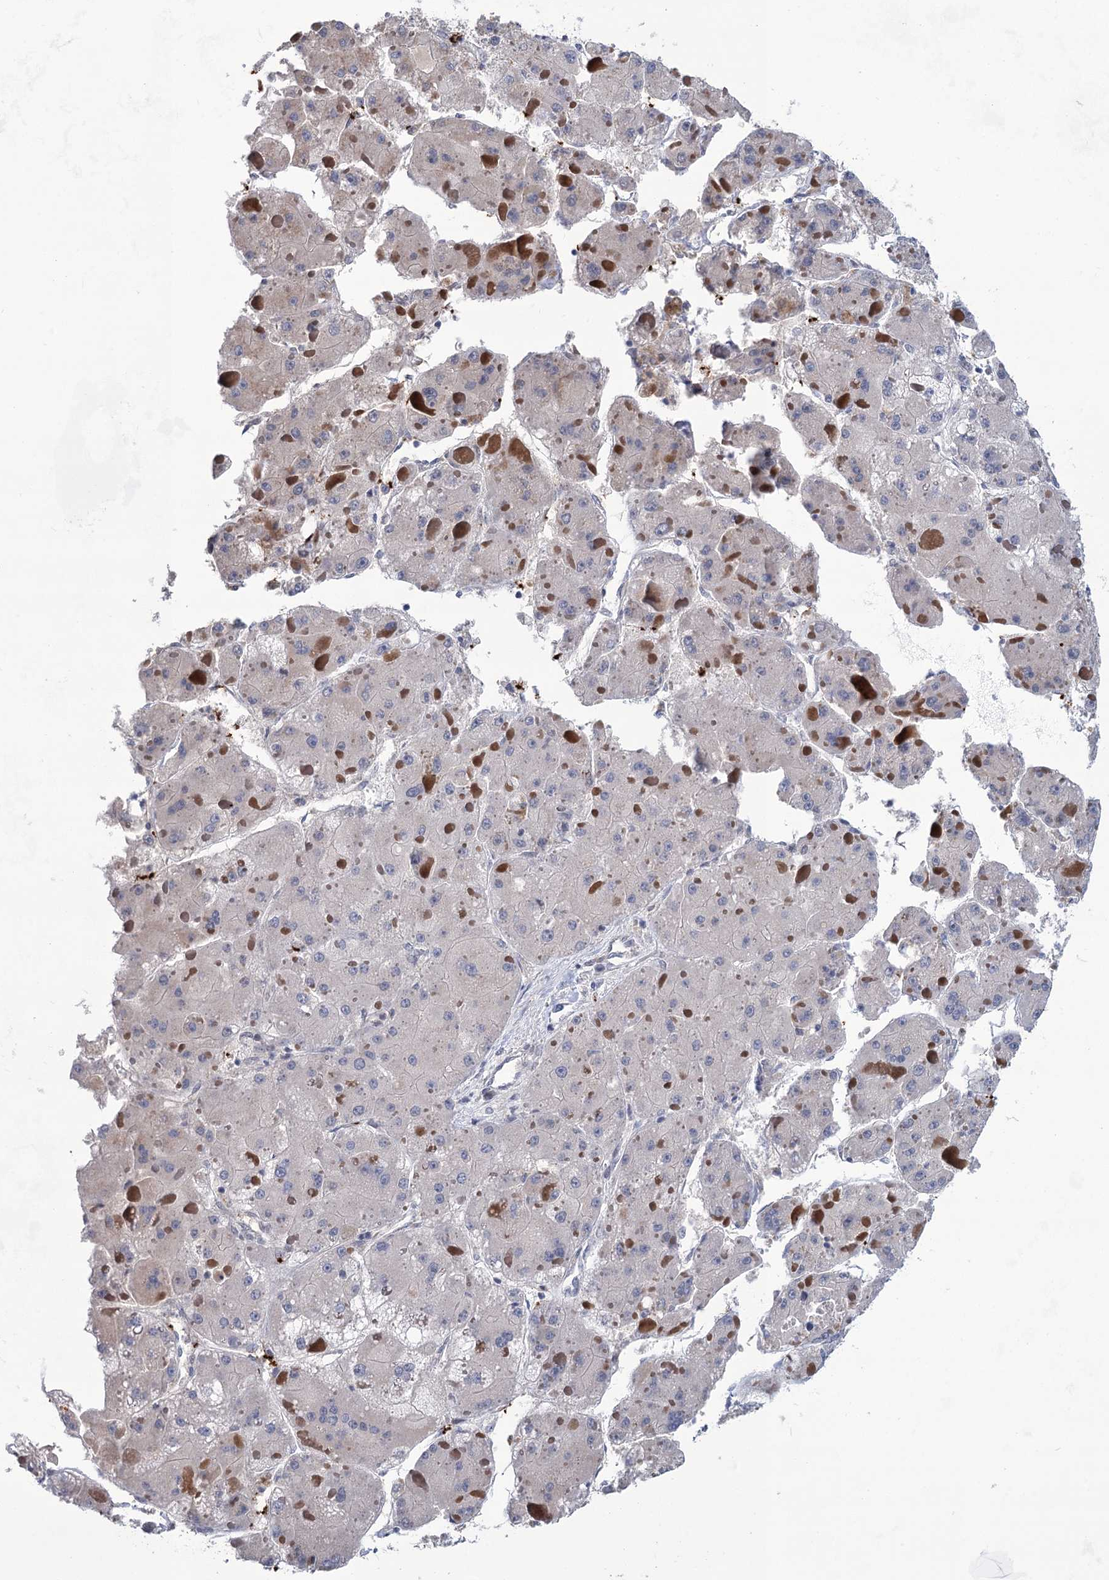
{"staining": {"intensity": "negative", "quantity": "none", "location": "none"}, "tissue": "liver cancer", "cell_type": "Tumor cells", "image_type": "cancer", "snomed": [{"axis": "morphology", "description": "Carcinoma, Hepatocellular, NOS"}, {"axis": "topography", "description": "Liver"}], "caption": "Hepatocellular carcinoma (liver) was stained to show a protein in brown. There is no significant positivity in tumor cells.", "gene": "MON2", "patient": {"sex": "female", "age": 73}}